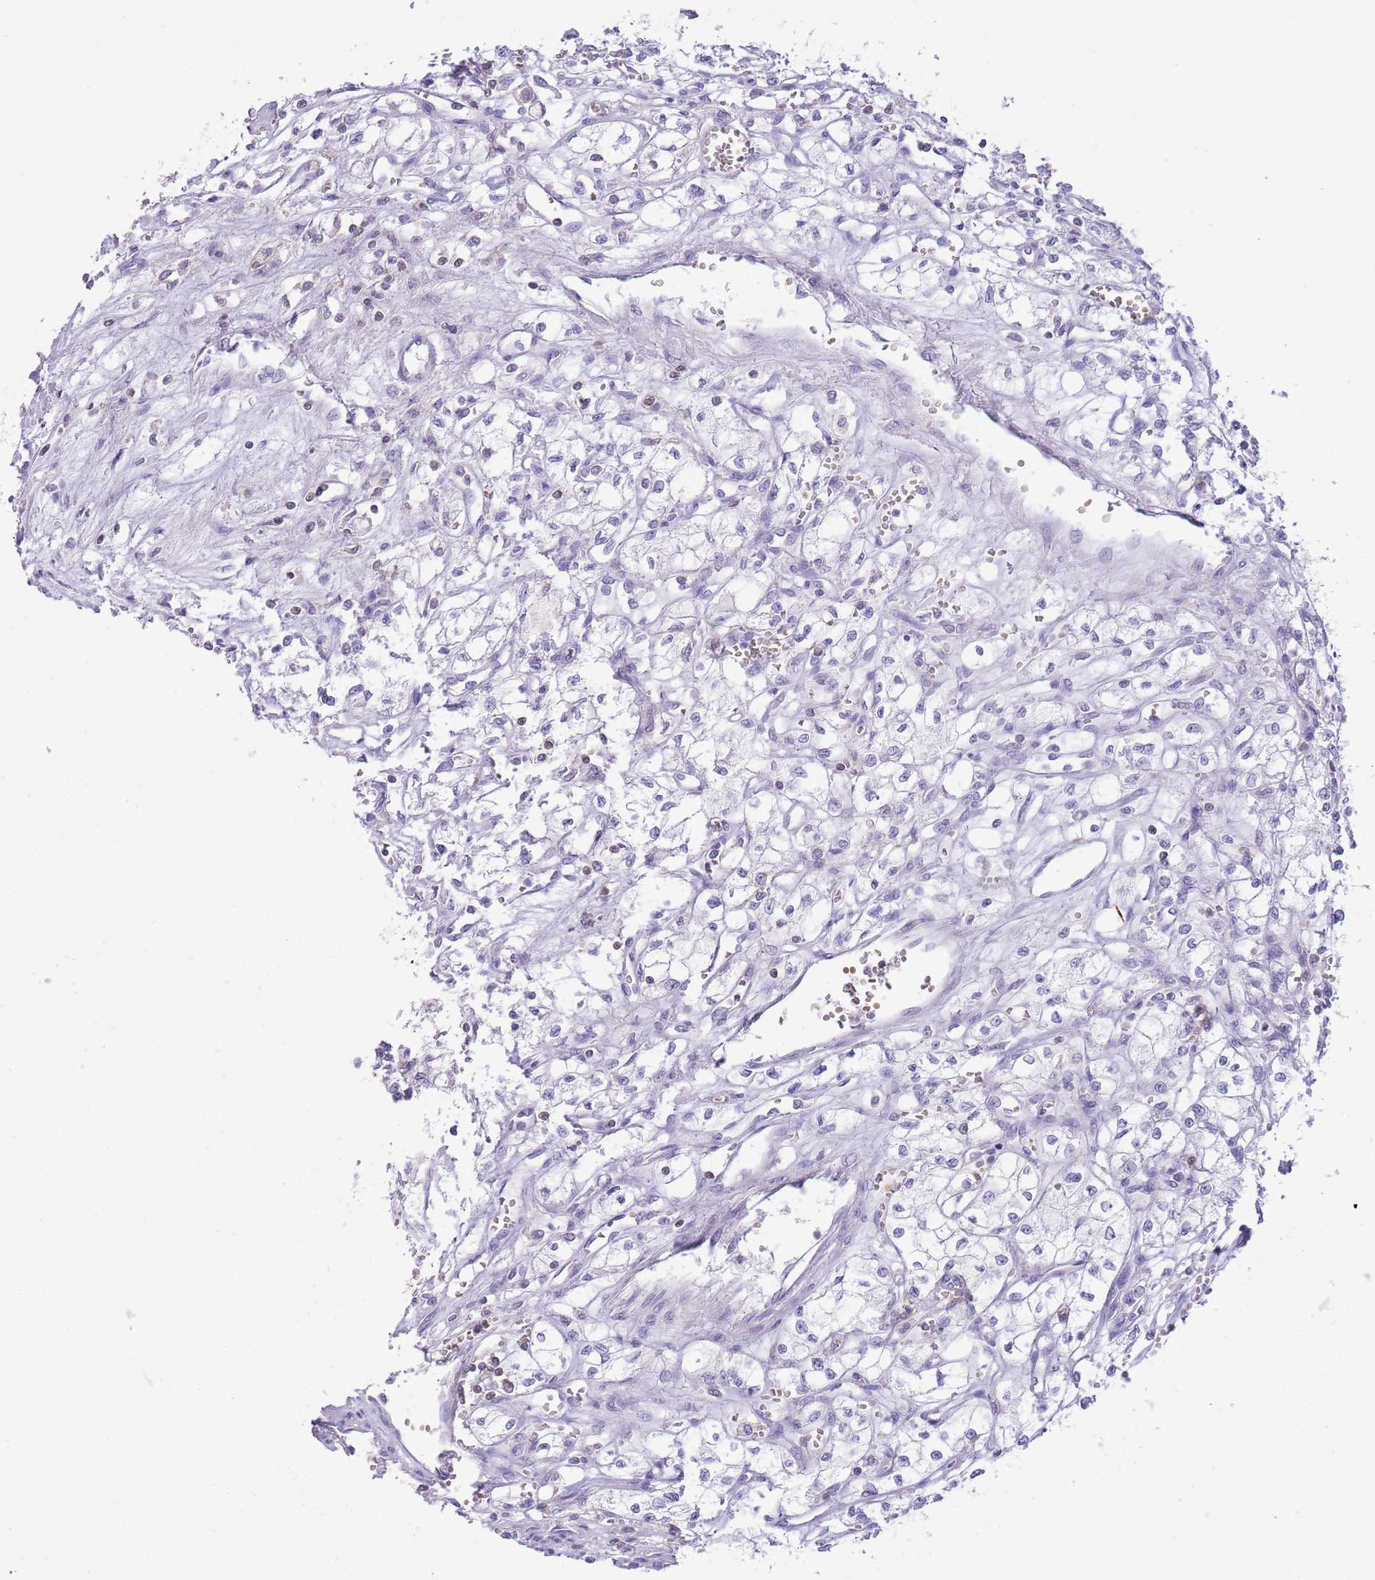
{"staining": {"intensity": "negative", "quantity": "none", "location": "none"}, "tissue": "renal cancer", "cell_type": "Tumor cells", "image_type": "cancer", "snomed": [{"axis": "morphology", "description": "Adenocarcinoma, NOS"}, {"axis": "topography", "description": "Kidney"}], "caption": "Renal adenocarcinoma was stained to show a protein in brown. There is no significant positivity in tumor cells.", "gene": "OR4Q3", "patient": {"sex": "male", "age": 59}}